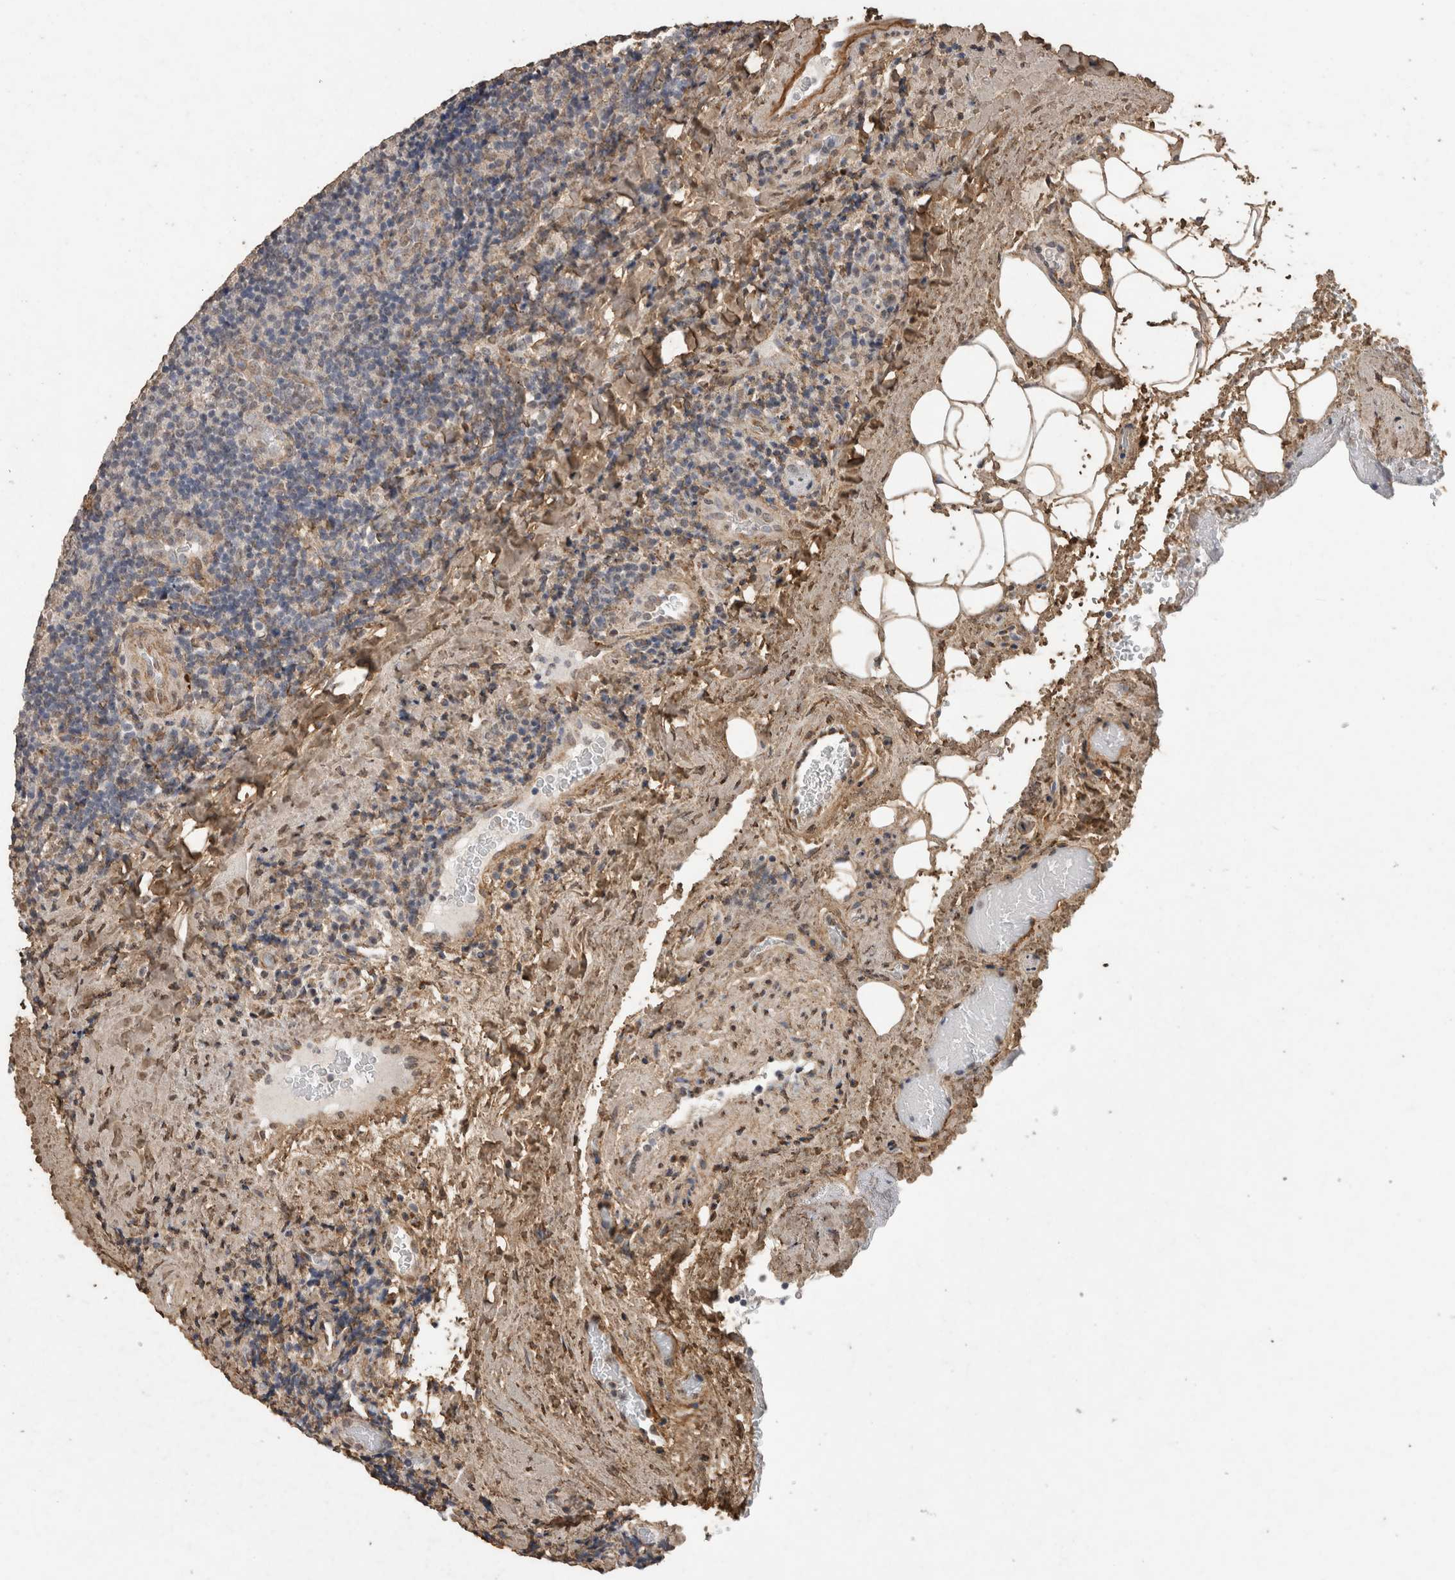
{"staining": {"intensity": "negative", "quantity": "none", "location": "none"}, "tissue": "lymphoma", "cell_type": "Tumor cells", "image_type": "cancer", "snomed": [{"axis": "morphology", "description": "Malignant lymphoma, non-Hodgkin's type, High grade"}, {"axis": "topography", "description": "Tonsil"}], "caption": "IHC of human high-grade malignant lymphoma, non-Hodgkin's type displays no staining in tumor cells. The staining is performed using DAB (3,3'-diaminobenzidine) brown chromogen with nuclei counter-stained in using hematoxylin.", "gene": "C1QTNF5", "patient": {"sex": "female", "age": 36}}